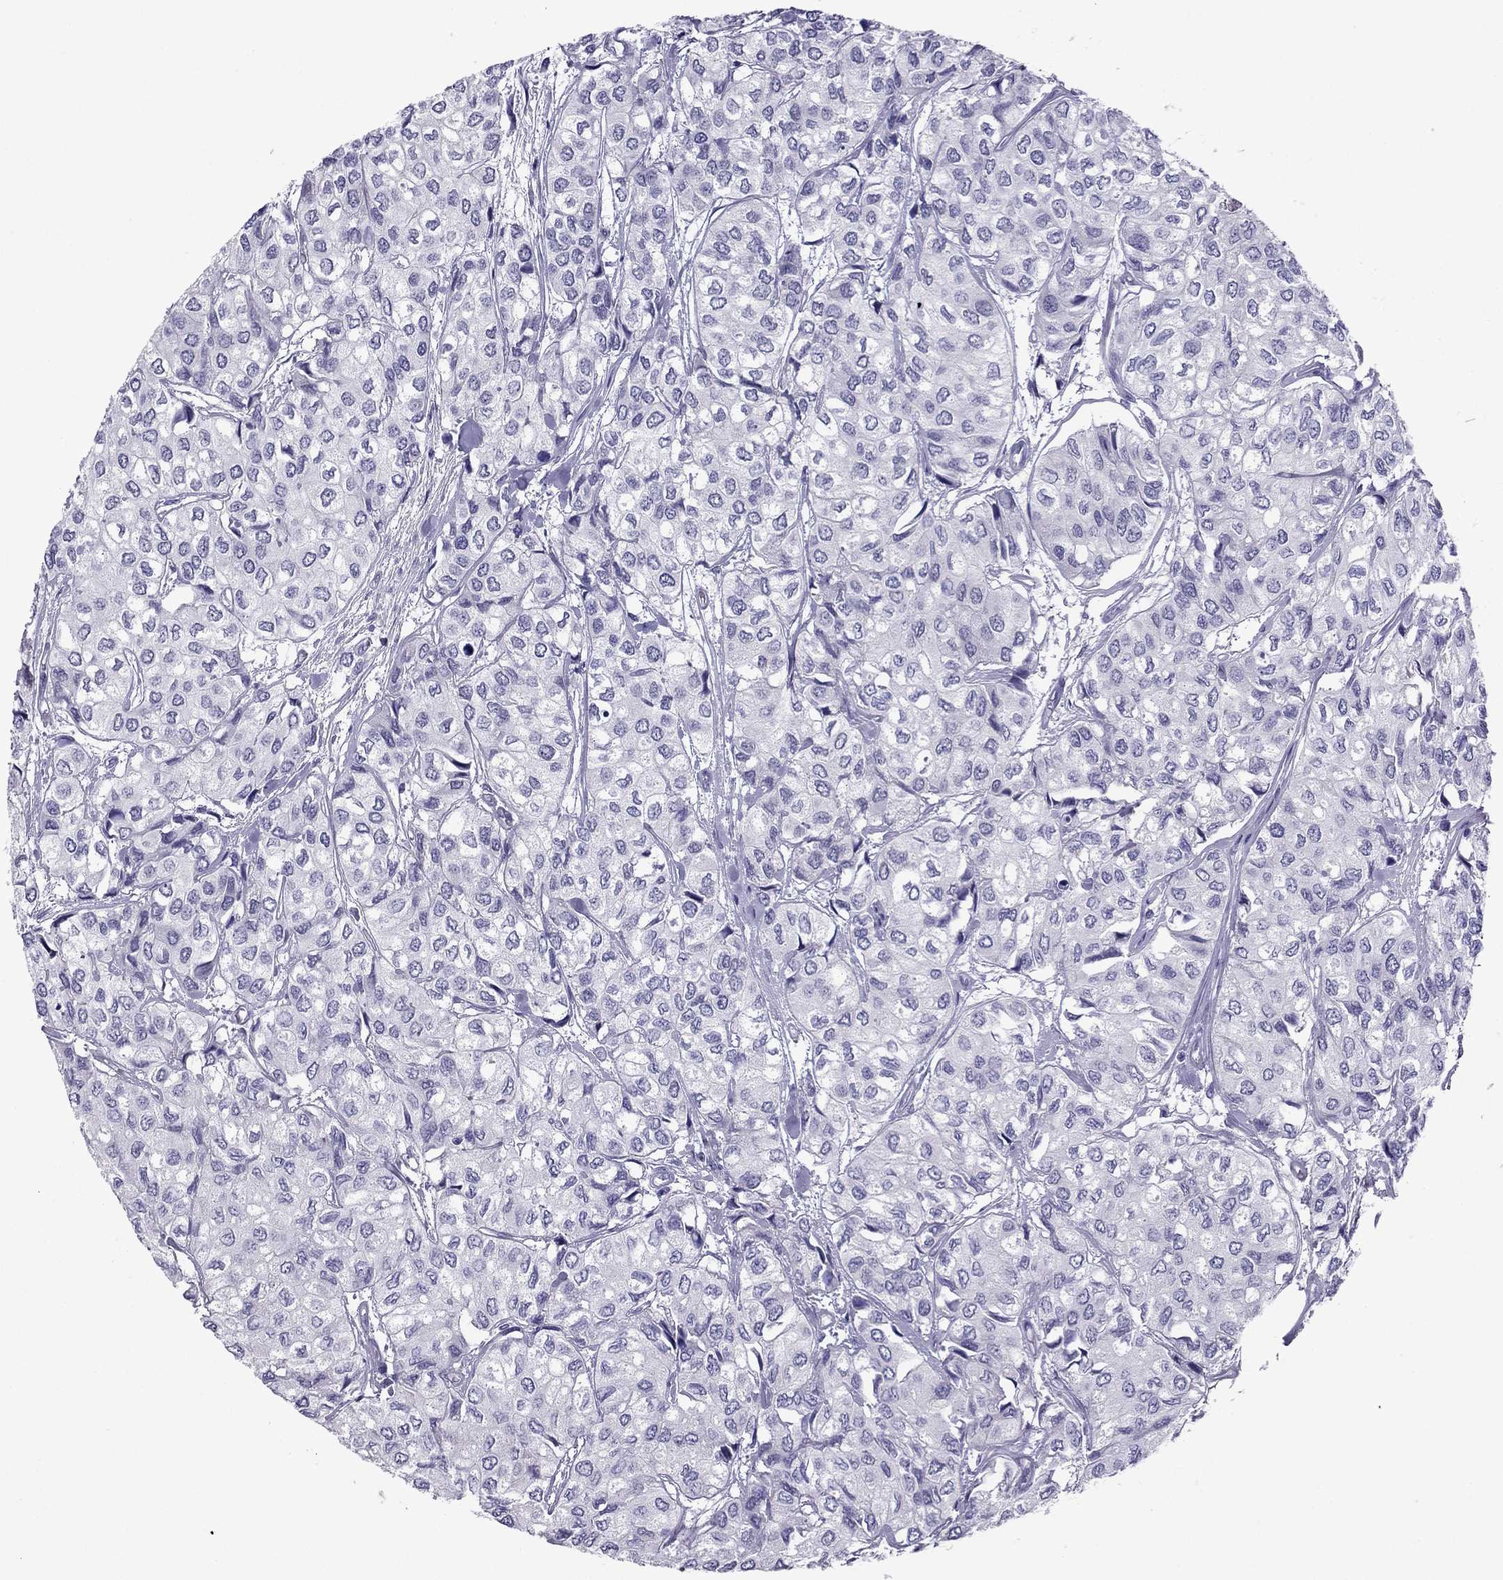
{"staining": {"intensity": "negative", "quantity": "none", "location": "none"}, "tissue": "urothelial cancer", "cell_type": "Tumor cells", "image_type": "cancer", "snomed": [{"axis": "morphology", "description": "Urothelial carcinoma, High grade"}, {"axis": "topography", "description": "Urinary bladder"}], "caption": "Protein analysis of urothelial cancer demonstrates no significant staining in tumor cells.", "gene": "MYLK3", "patient": {"sex": "male", "age": 73}}